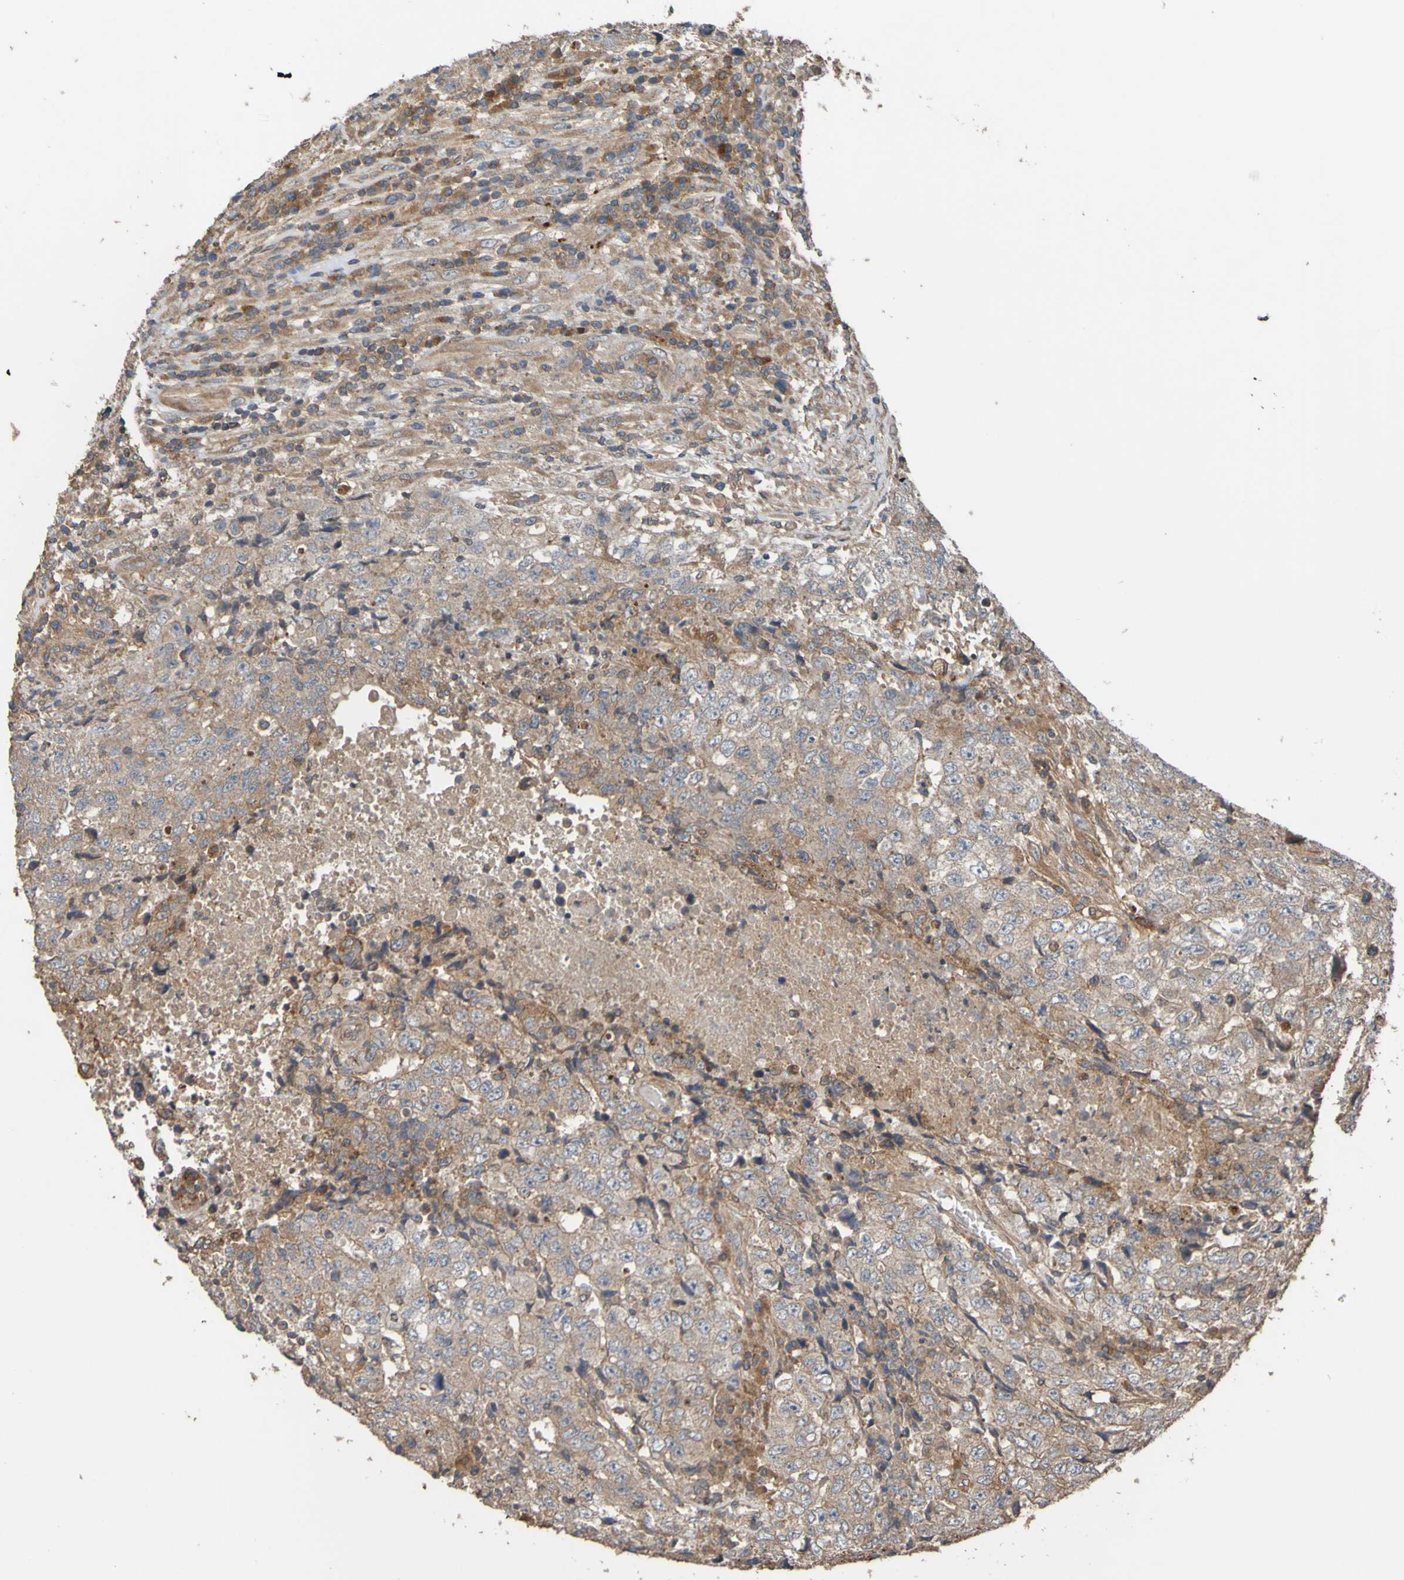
{"staining": {"intensity": "weak", "quantity": ">75%", "location": "cytoplasmic/membranous"}, "tissue": "testis cancer", "cell_type": "Tumor cells", "image_type": "cancer", "snomed": [{"axis": "morphology", "description": "Necrosis, NOS"}, {"axis": "morphology", "description": "Carcinoma, Embryonal, NOS"}, {"axis": "topography", "description": "Testis"}], "caption": "IHC micrograph of neoplastic tissue: embryonal carcinoma (testis) stained using IHC shows low levels of weak protein expression localized specifically in the cytoplasmic/membranous of tumor cells, appearing as a cytoplasmic/membranous brown color.", "gene": "UCN", "patient": {"sex": "male", "age": 19}}